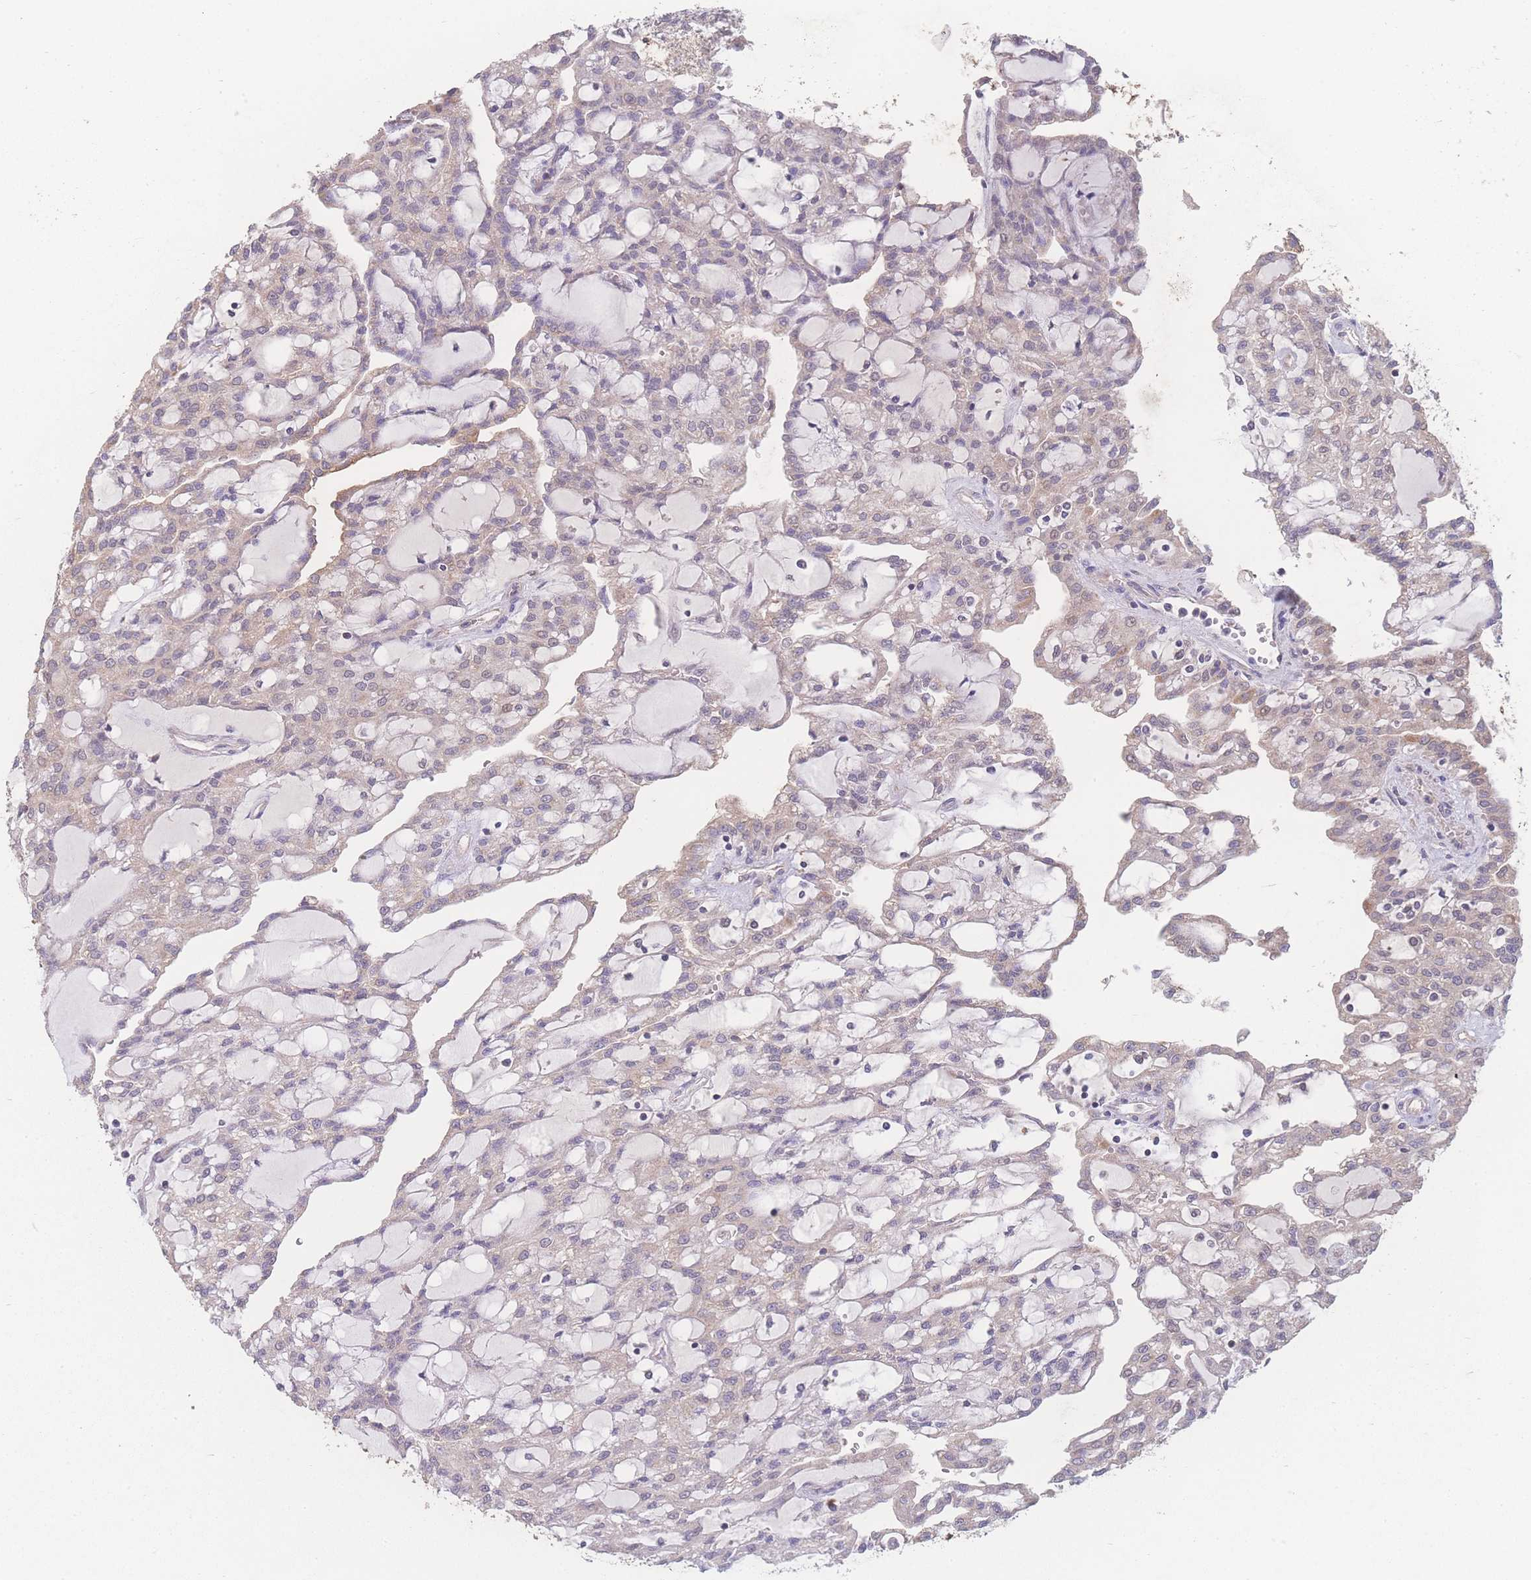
{"staining": {"intensity": "negative", "quantity": "none", "location": "none"}, "tissue": "renal cancer", "cell_type": "Tumor cells", "image_type": "cancer", "snomed": [{"axis": "morphology", "description": "Adenocarcinoma, NOS"}, {"axis": "topography", "description": "Kidney"}], "caption": "Renal adenocarcinoma was stained to show a protein in brown. There is no significant positivity in tumor cells.", "gene": "GIPR", "patient": {"sex": "male", "age": 63}}